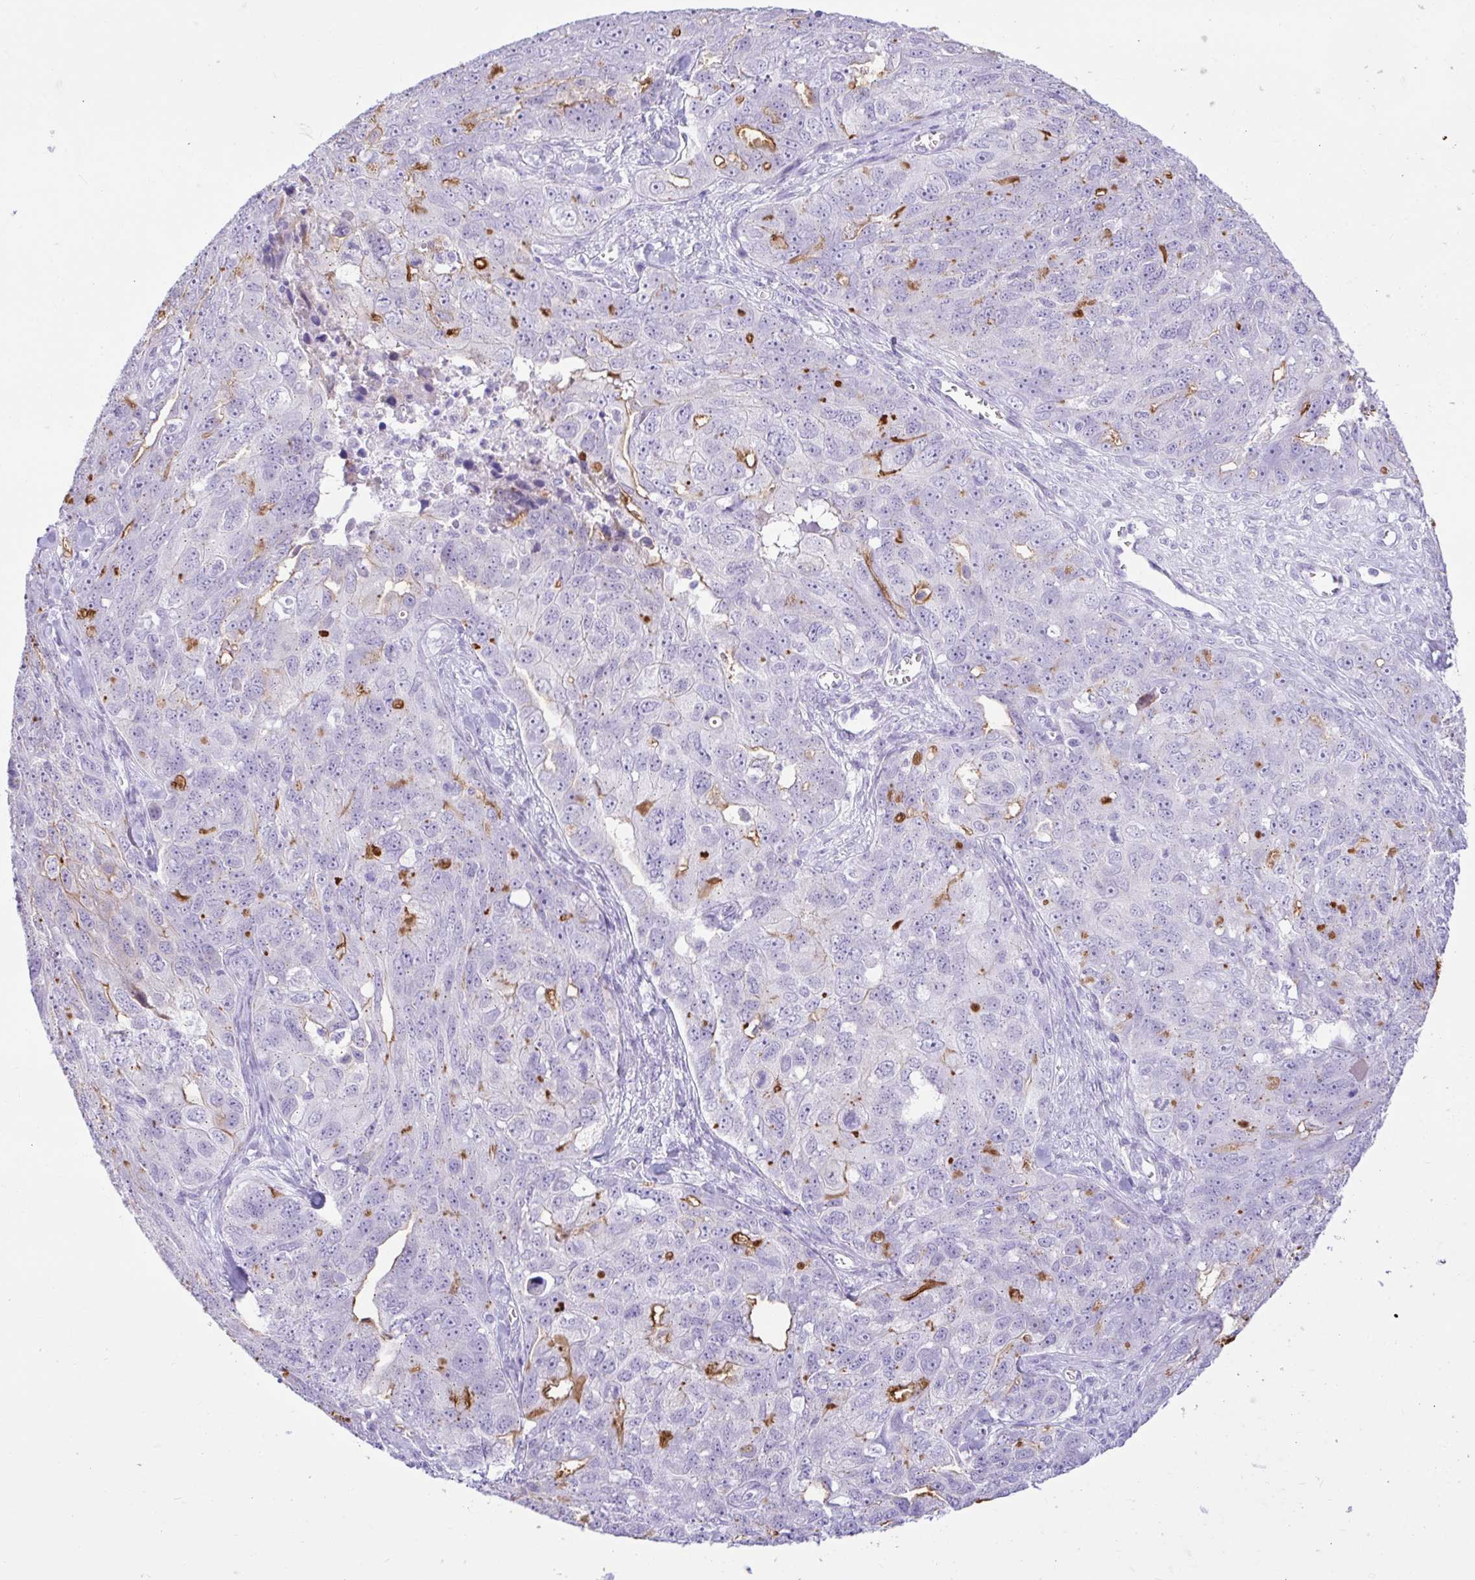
{"staining": {"intensity": "moderate", "quantity": "<25%", "location": "cytoplasmic/membranous"}, "tissue": "ovarian cancer", "cell_type": "Tumor cells", "image_type": "cancer", "snomed": [{"axis": "morphology", "description": "Carcinoma, endometroid"}, {"axis": "topography", "description": "Ovary"}], "caption": "Approximately <25% of tumor cells in ovarian endometroid carcinoma demonstrate moderate cytoplasmic/membranous protein positivity as visualized by brown immunohistochemical staining.", "gene": "REEP1", "patient": {"sex": "female", "age": 70}}